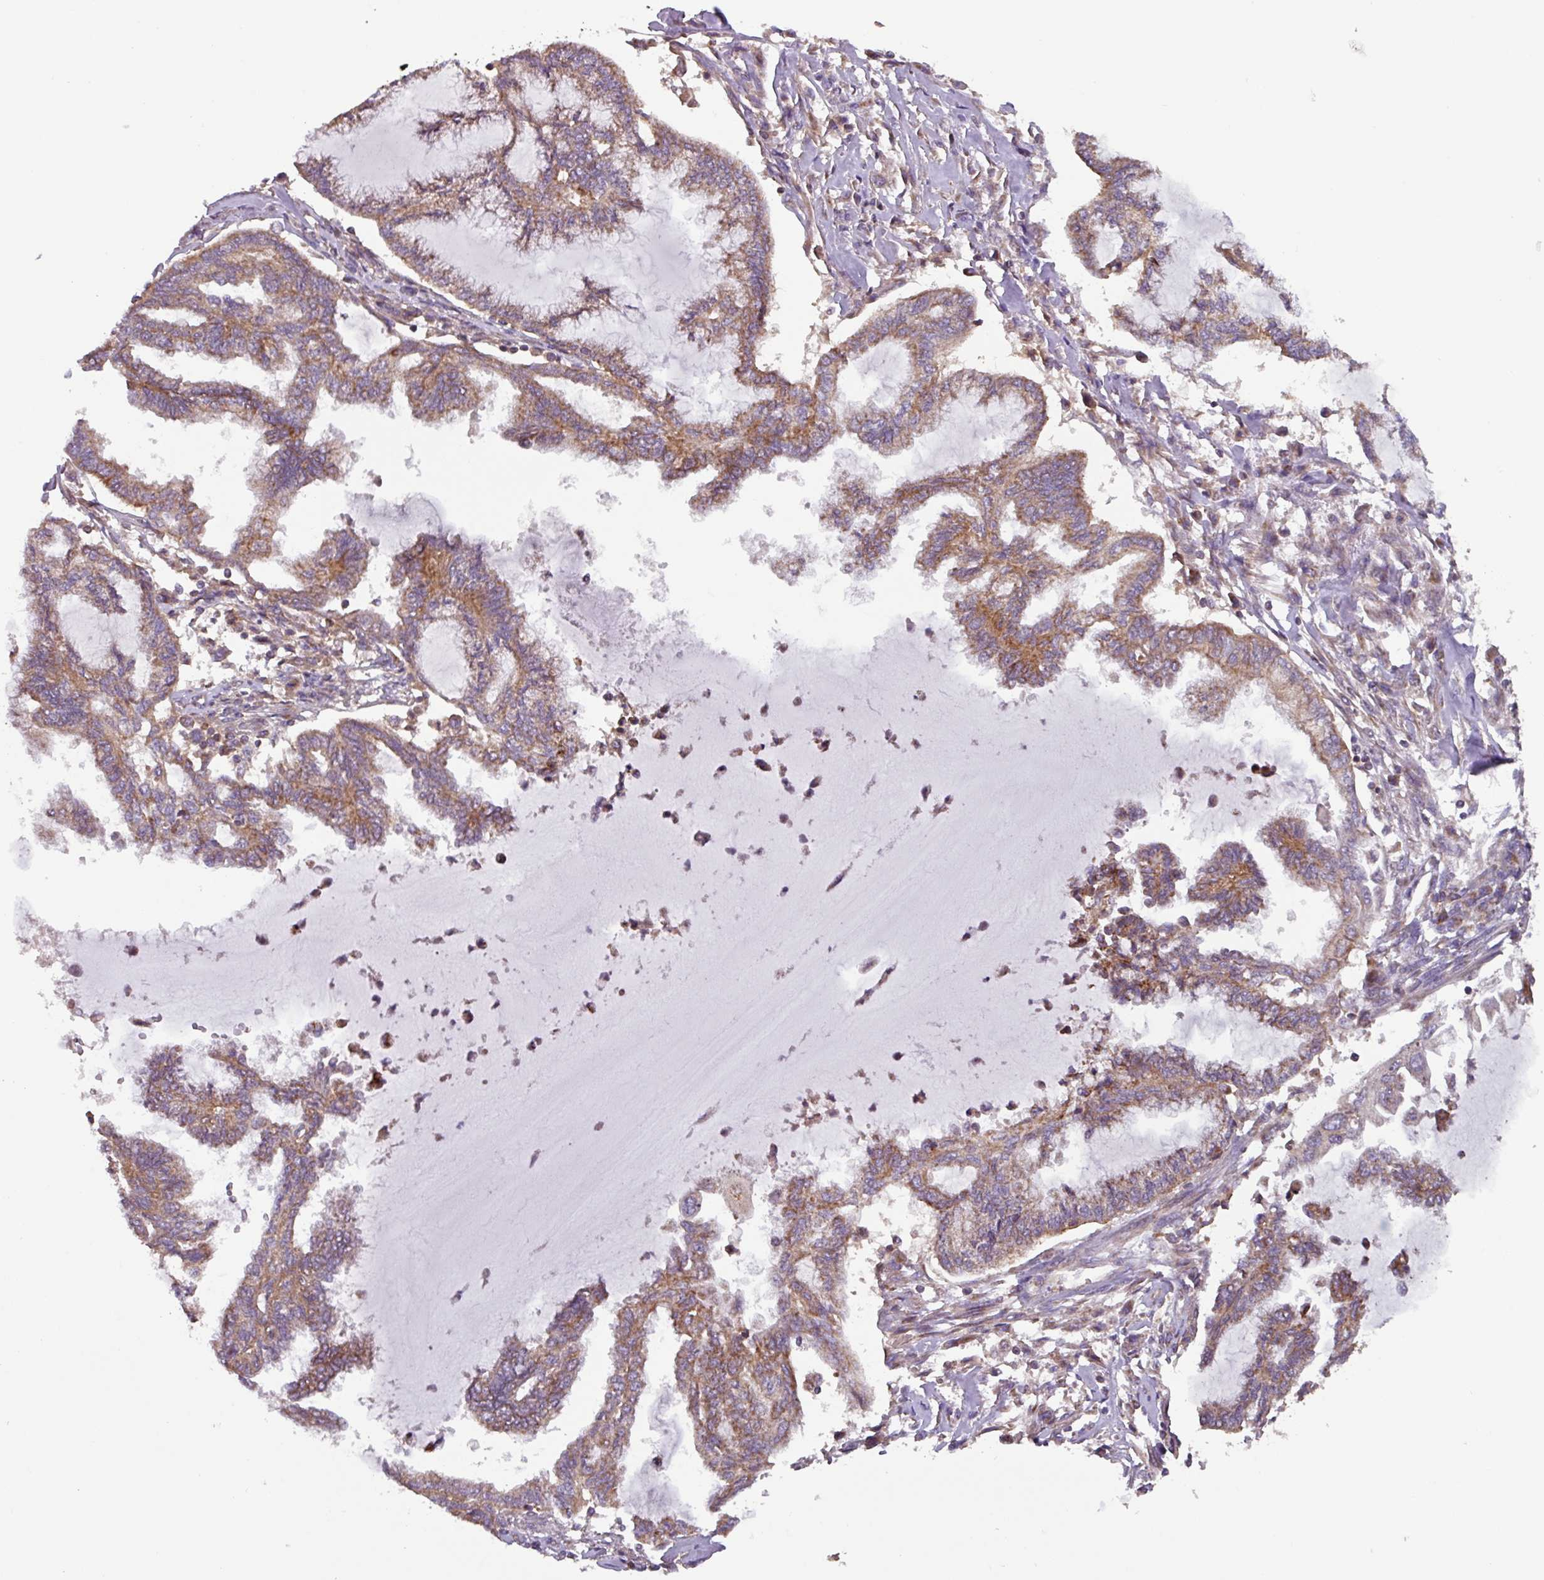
{"staining": {"intensity": "moderate", "quantity": ">75%", "location": "cytoplasmic/membranous"}, "tissue": "endometrial cancer", "cell_type": "Tumor cells", "image_type": "cancer", "snomed": [{"axis": "morphology", "description": "Adenocarcinoma, NOS"}, {"axis": "topography", "description": "Endometrium"}], "caption": "DAB immunohistochemical staining of human endometrial adenocarcinoma exhibits moderate cytoplasmic/membranous protein staining in approximately >75% of tumor cells.", "gene": "PLEKHD1", "patient": {"sex": "female", "age": 86}}